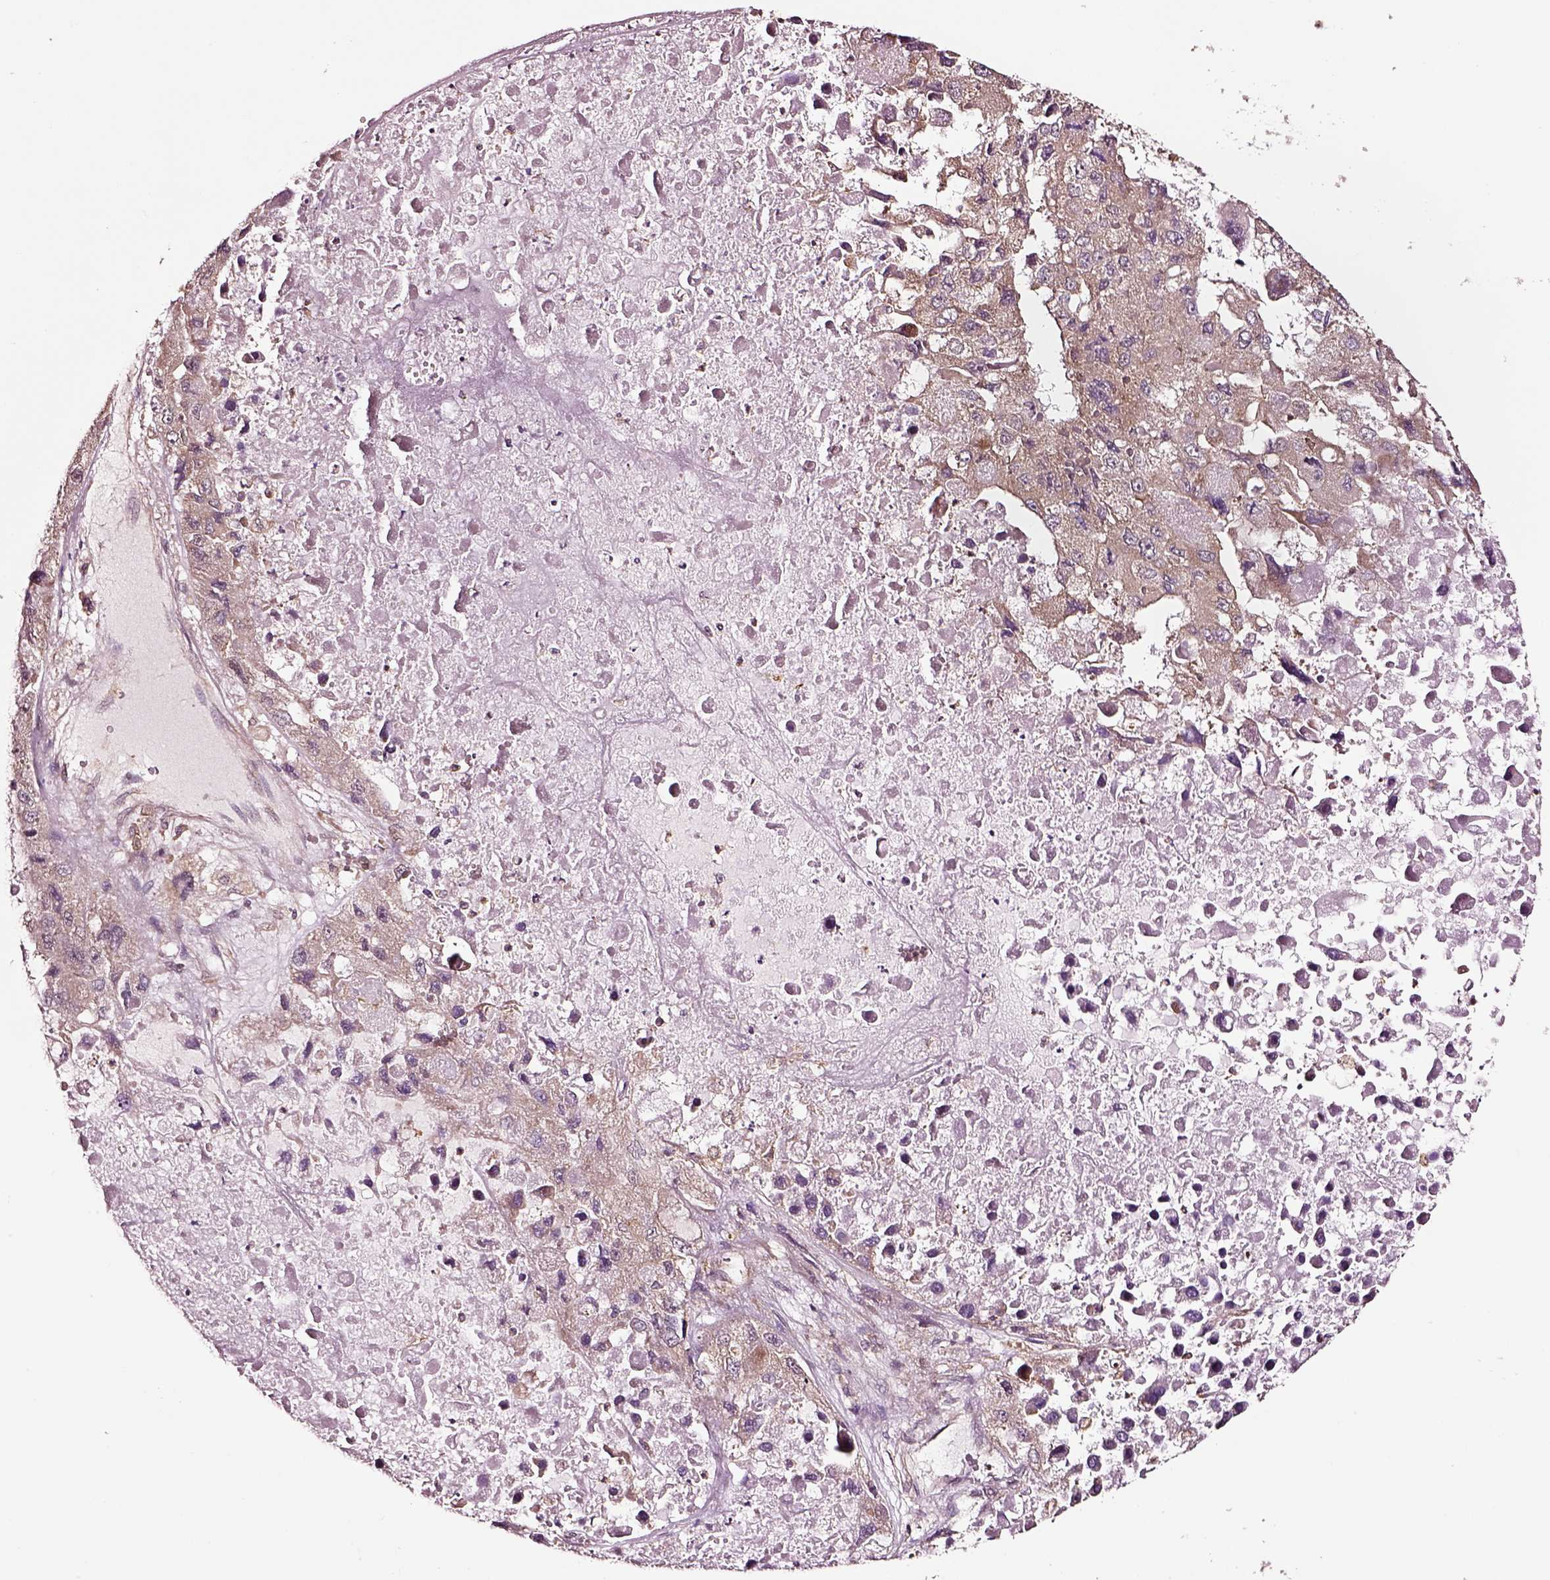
{"staining": {"intensity": "moderate", "quantity": "<25%", "location": "cytoplasmic/membranous"}, "tissue": "liver cancer", "cell_type": "Tumor cells", "image_type": "cancer", "snomed": [{"axis": "morphology", "description": "Carcinoma, Hepatocellular, NOS"}, {"axis": "topography", "description": "Liver"}], "caption": "Immunohistochemistry staining of liver cancer, which reveals low levels of moderate cytoplasmic/membranous positivity in about <25% of tumor cells indicating moderate cytoplasmic/membranous protein staining. The staining was performed using DAB (3,3'-diaminobenzidine) (brown) for protein detection and nuclei were counterstained in hematoxylin (blue).", "gene": "RASSF5", "patient": {"sex": "female", "age": 41}}